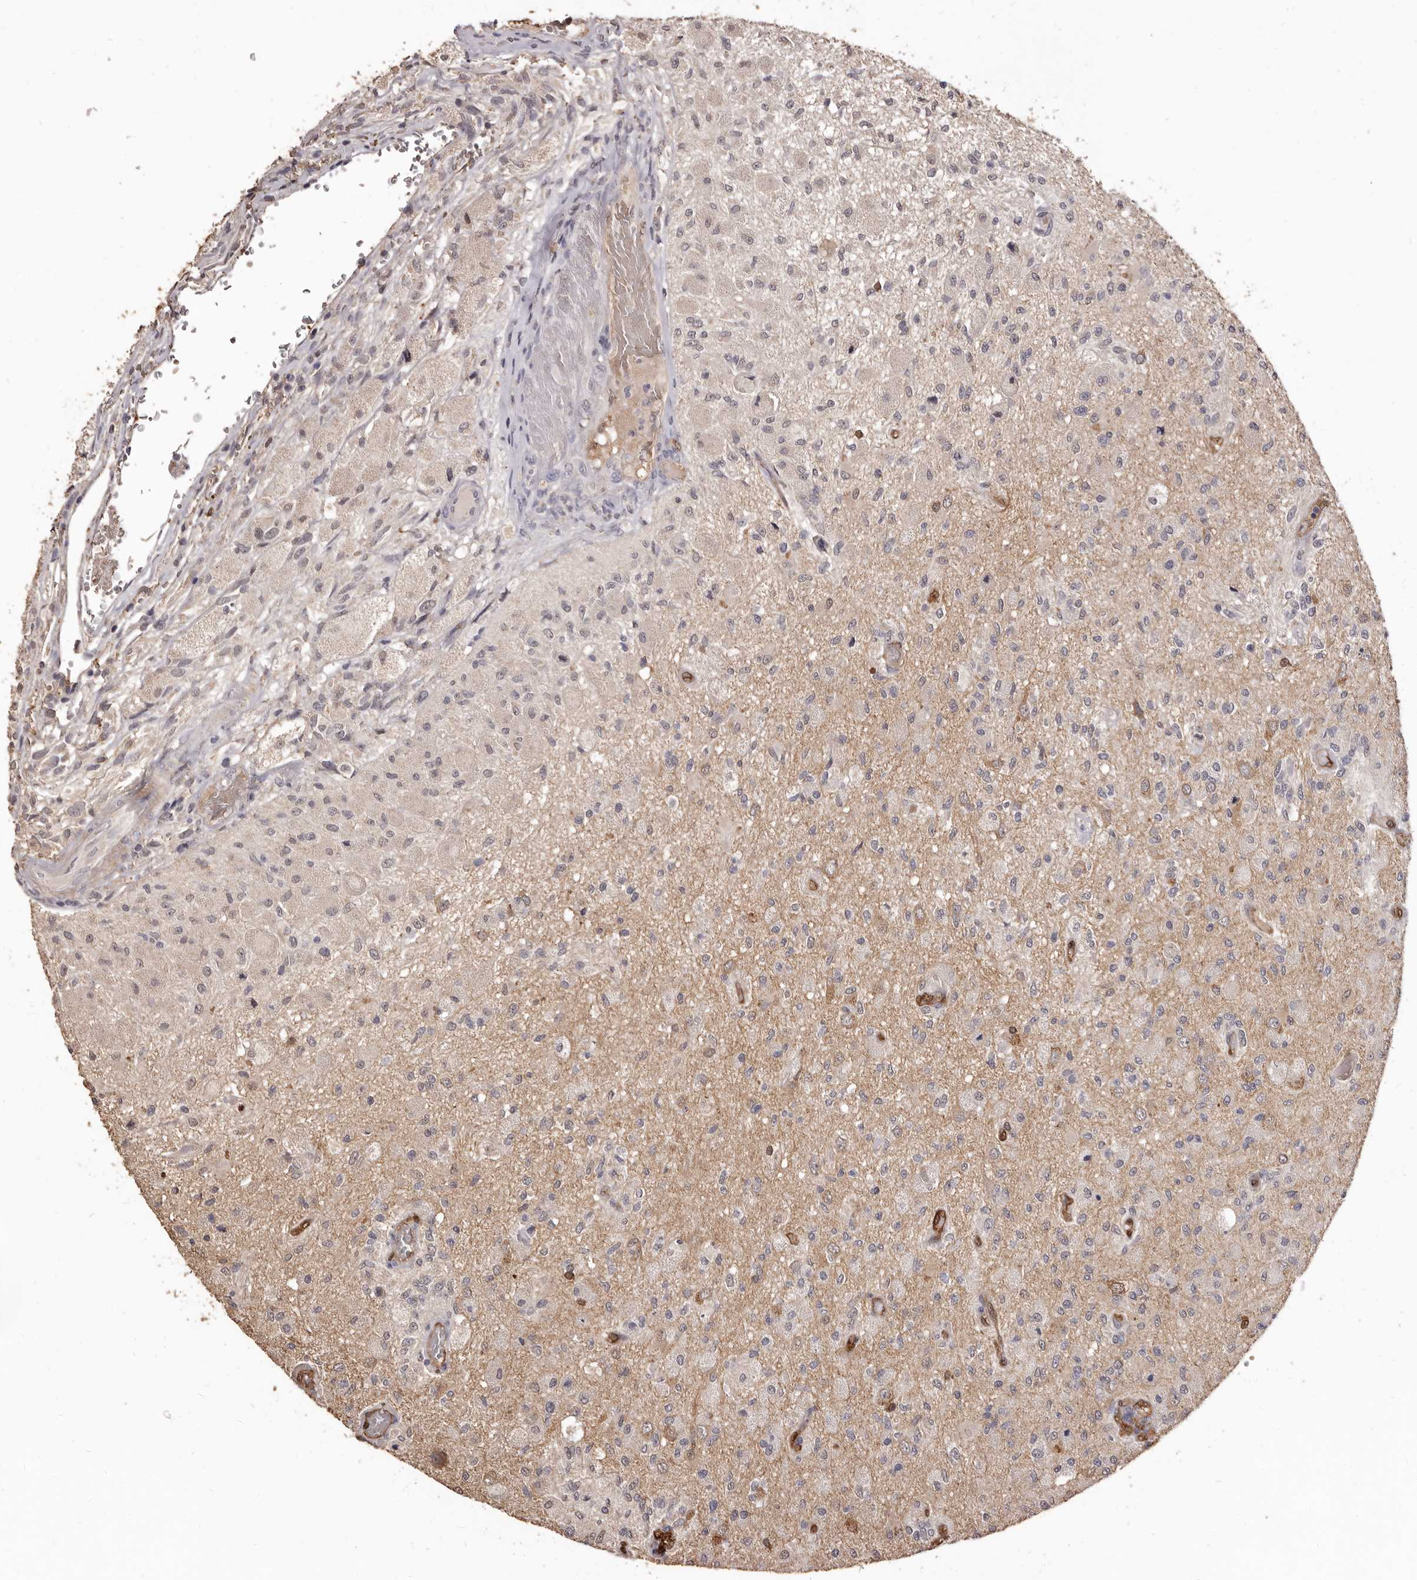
{"staining": {"intensity": "negative", "quantity": "none", "location": "none"}, "tissue": "glioma", "cell_type": "Tumor cells", "image_type": "cancer", "snomed": [{"axis": "morphology", "description": "Normal tissue, NOS"}, {"axis": "morphology", "description": "Glioma, malignant, High grade"}, {"axis": "topography", "description": "Cerebral cortex"}], "caption": "This is an IHC micrograph of human high-grade glioma (malignant). There is no positivity in tumor cells.", "gene": "INAVA", "patient": {"sex": "male", "age": 77}}